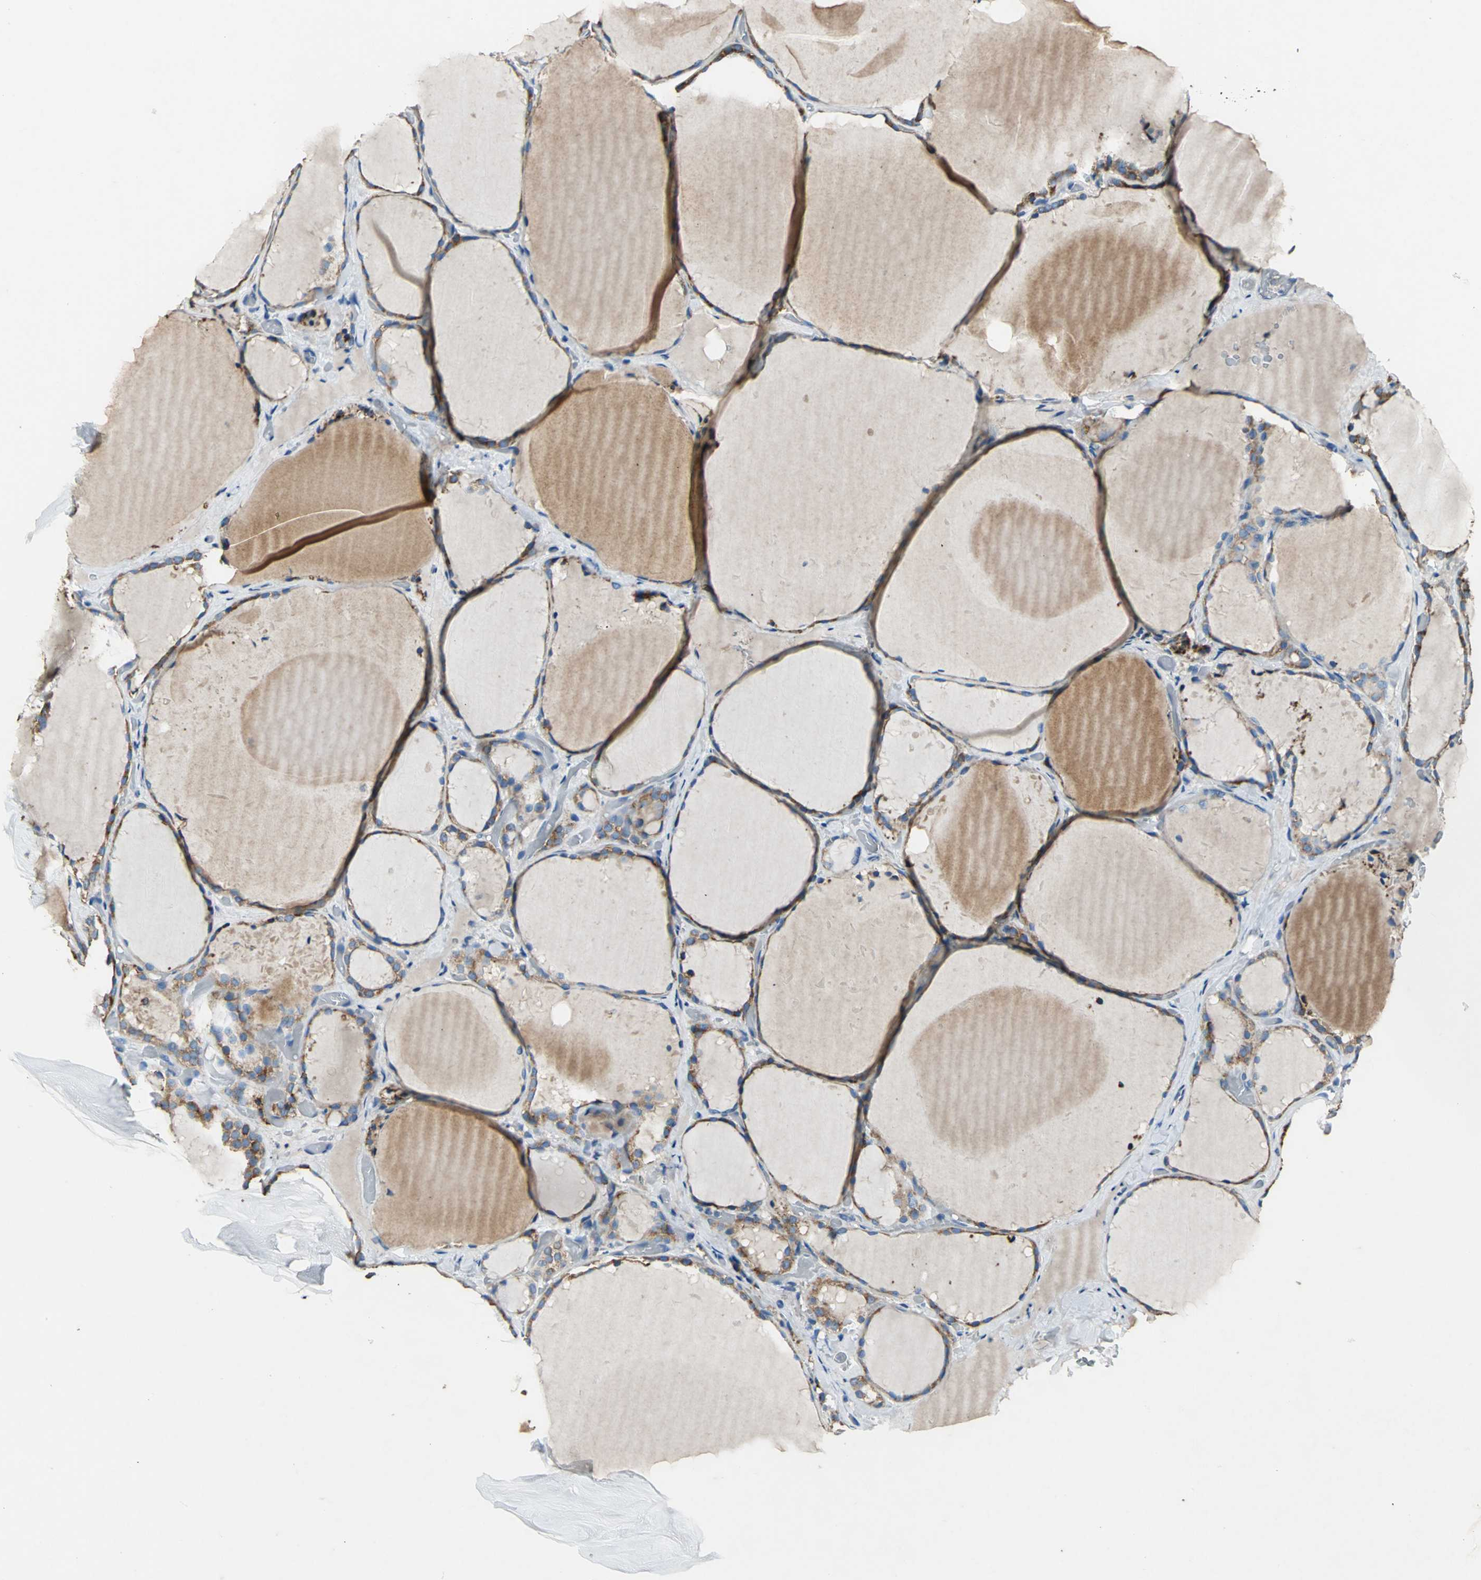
{"staining": {"intensity": "moderate", "quantity": ">75%", "location": "cytoplasmic/membranous"}, "tissue": "thyroid gland", "cell_type": "Glandular cells", "image_type": "normal", "snomed": [{"axis": "morphology", "description": "Normal tissue, NOS"}, {"axis": "topography", "description": "Thyroid gland"}], "caption": "Brown immunohistochemical staining in unremarkable human thyroid gland displays moderate cytoplasmic/membranous staining in about >75% of glandular cells. (DAB IHC, brown staining for protein, blue staining for nuclei).", "gene": "HEPH", "patient": {"sex": "female", "age": 22}}